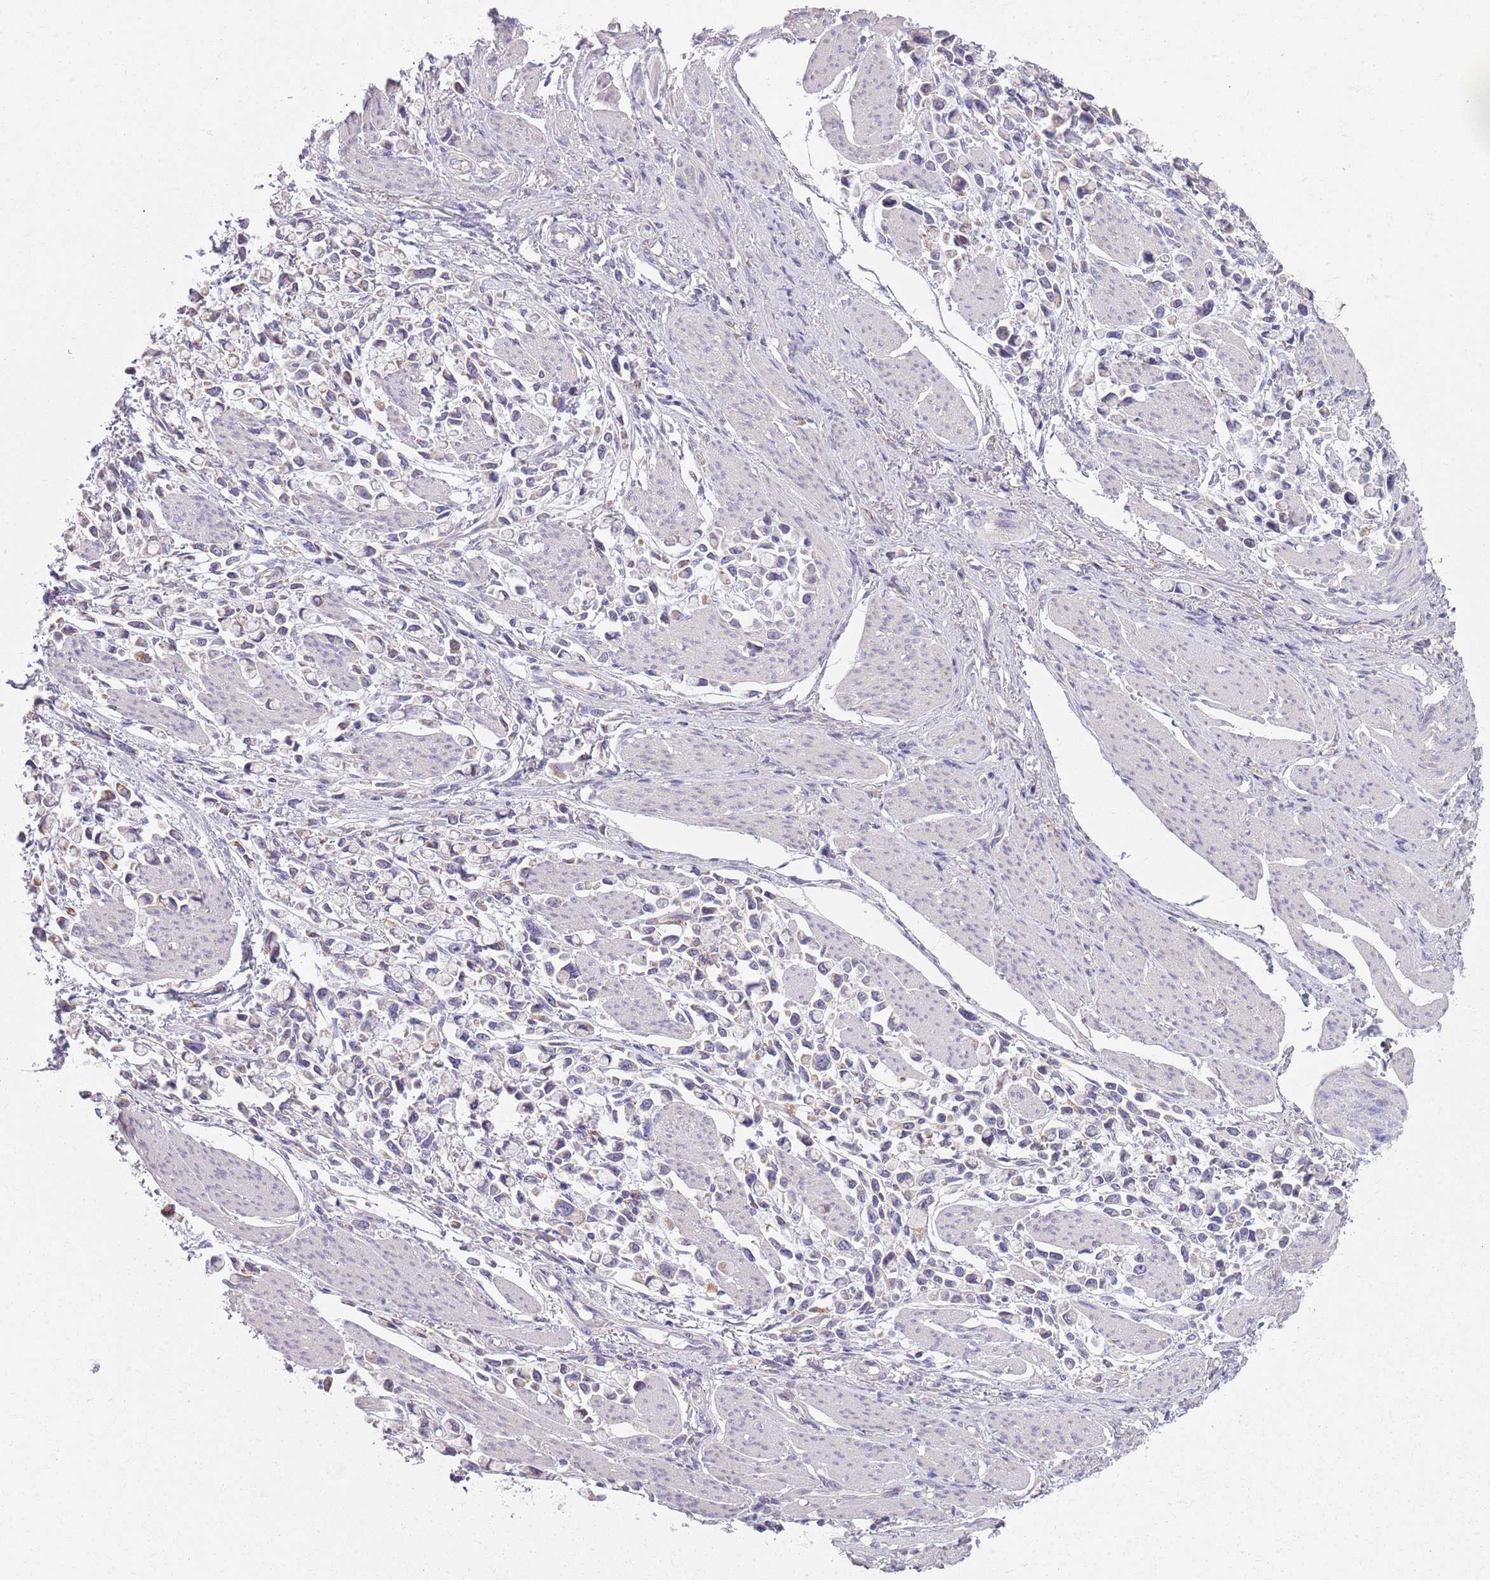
{"staining": {"intensity": "weak", "quantity": "<25%", "location": "cytoplasmic/membranous"}, "tissue": "stomach cancer", "cell_type": "Tumor cells", "image_type": "cancer", "snomed": [{"axis": "morphology", "description": "Adenocarcinoma, NOS"}, {"axis": "topography", "description": "Stomach"}], "caption": "There is no significant positivity in tumor cells of stomach cancer (adenocarcinoma).", "gene": "COQ5", "patient": {"sex": "female", "age": 81}}